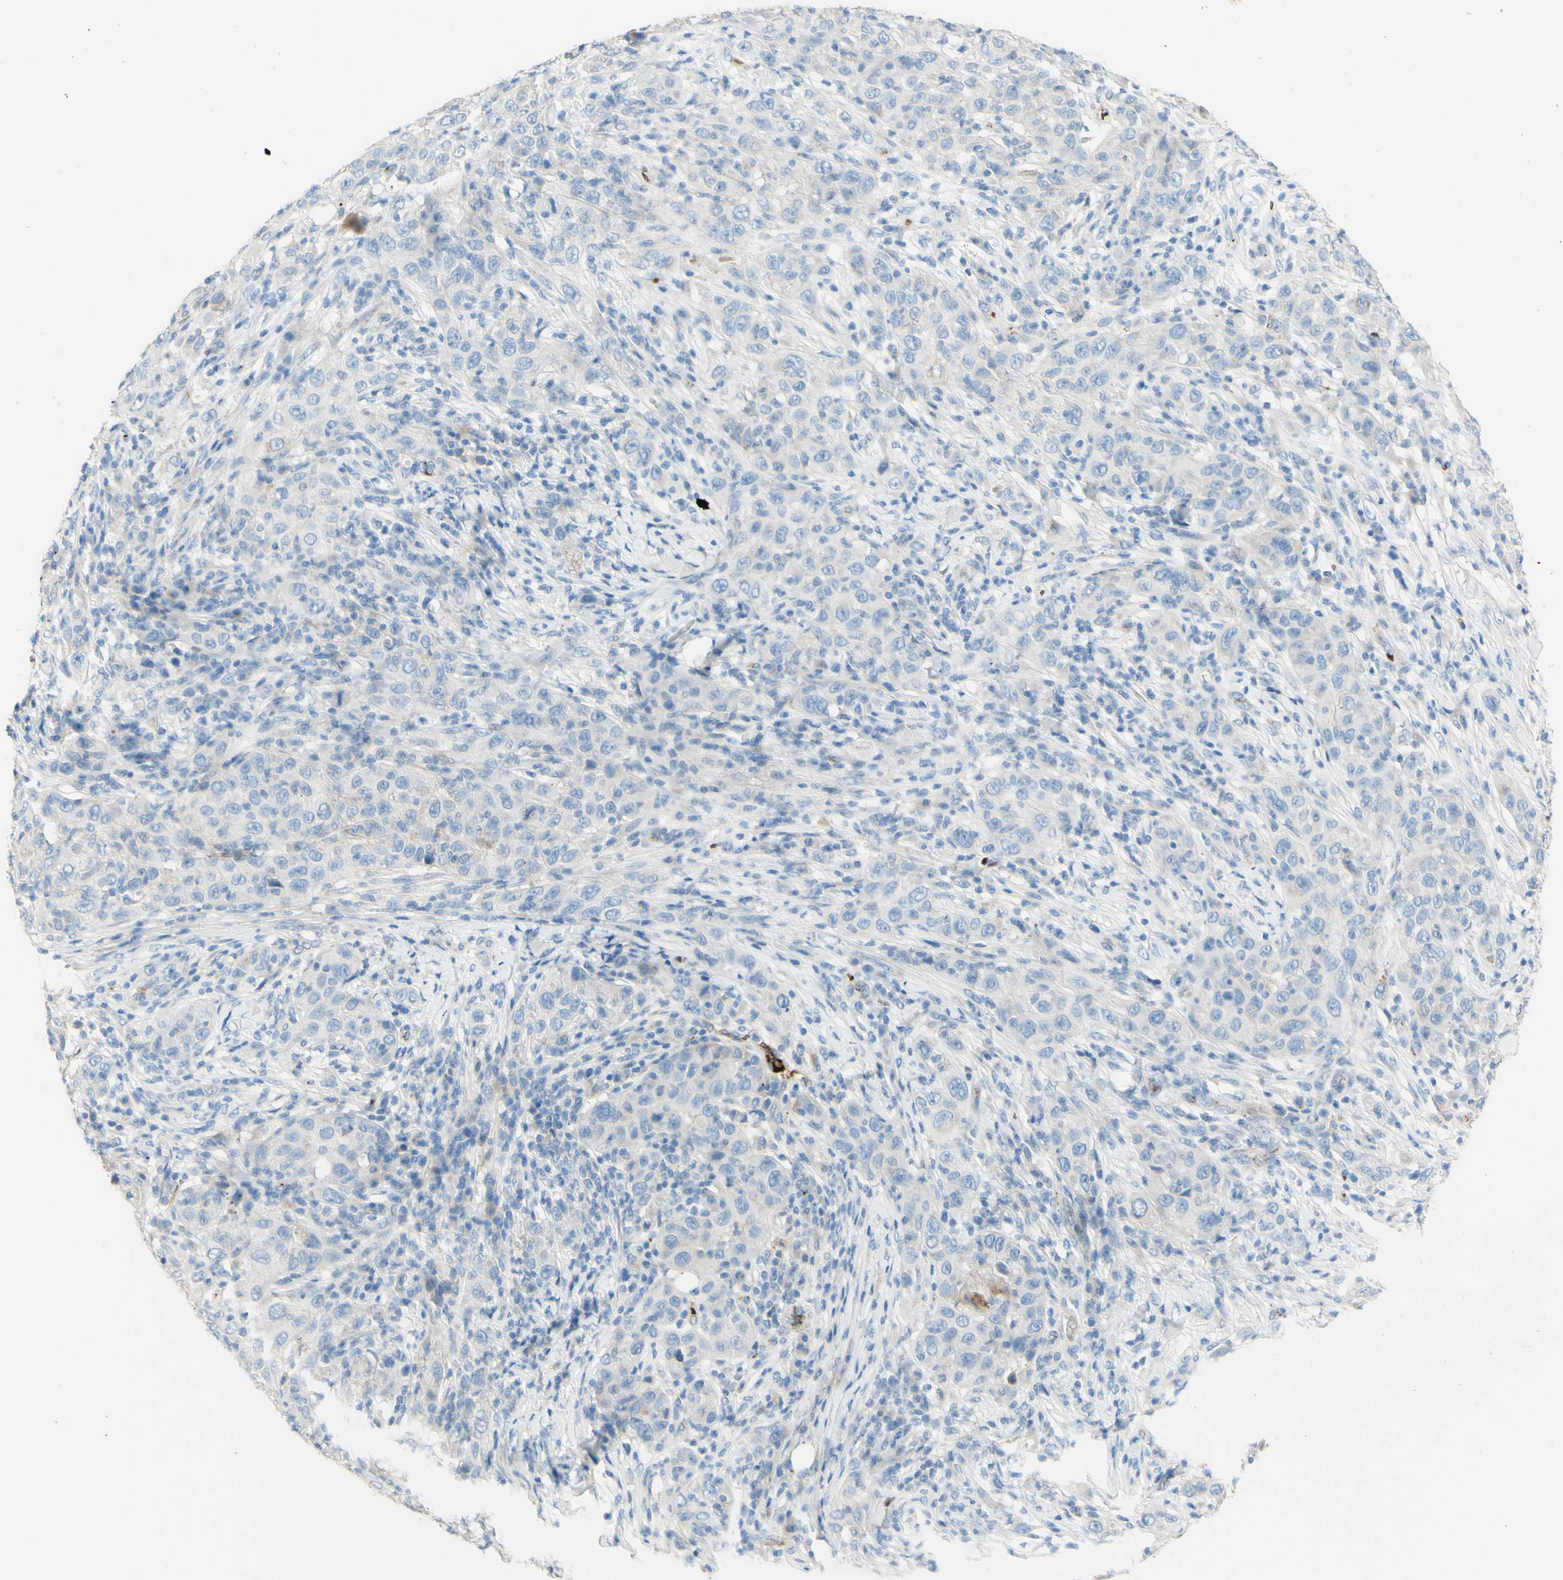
{"staining": {"intensity": "negative", "quantity": "none", "location": "none"}, "tissue": "skin cancer", "cell_type": "Tumor cells", "image_type": "cancer", "snomed": [{"axis": "morphology", "description": "Squamous cell carcinoma, NOS"}, {"axis": "topography", "description": "Skin"}], "caption": "Tumor cells show no significant protein staining in skin cancer (squamous cell carcinoma). The staining is performed using DAB (3,3'-diaminobenzidine) brown chromogen with nuclei counter-stained in using hematoxylin.", "gene": "GAN", "patient": {"sex": "female", "age": 88}}